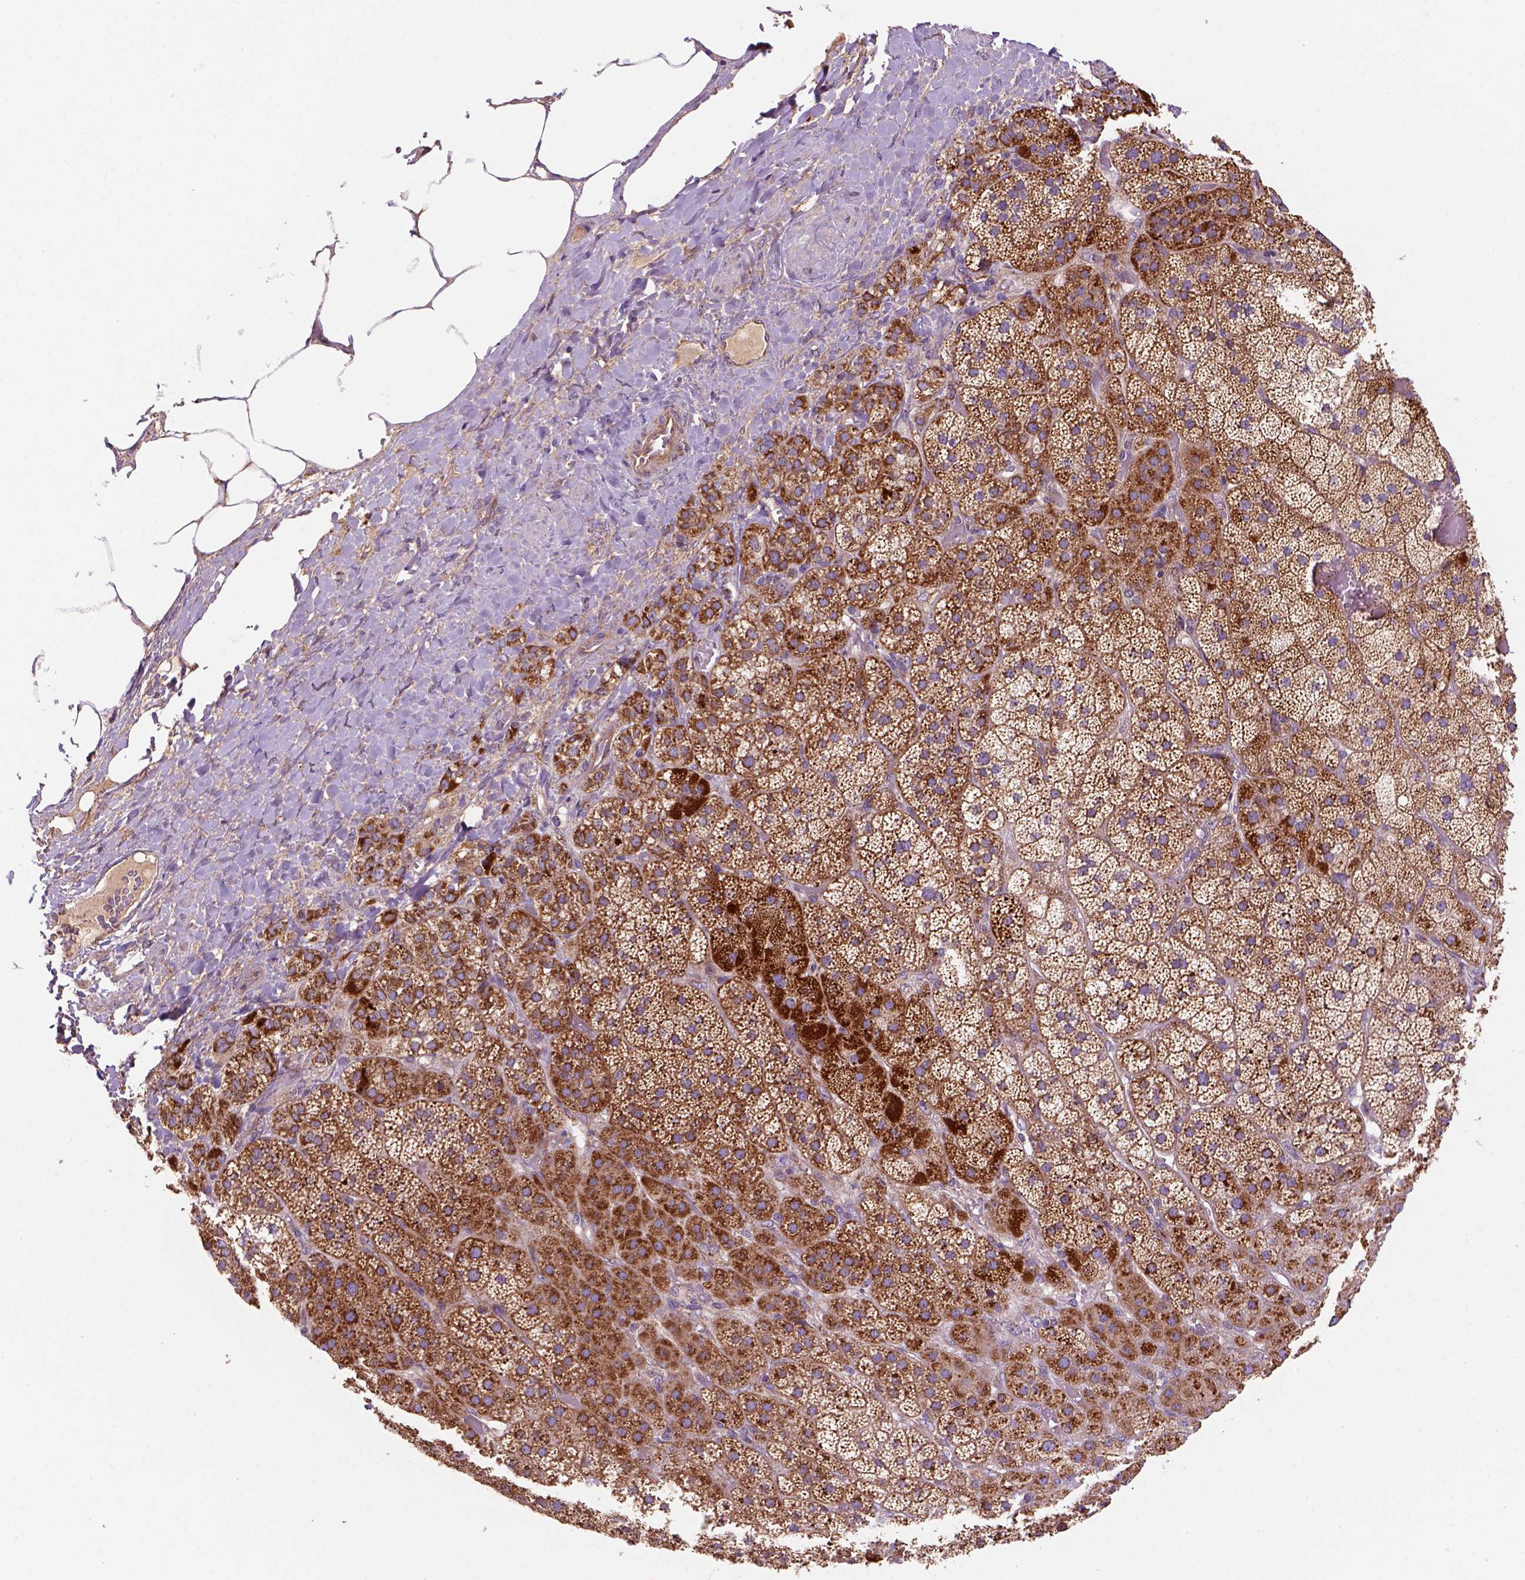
{"staining": {"intensity": "strong", "quantity": "<25%", "location": "cytoplasmic/membranous"}, "tissue": "adrenal gland", "cell_type": "Glandular cells", "image_type": "normal", "snomed": [{"axis": "morphology", "description": "Normal tissue, NOS"}, {"axis": "topography", "description": "Adrenal gland"}], "caption": "Adrenal gland stained with immunohistochemistry reveals strong cytoplasmic/membranous expression in approximately <25% of glandular cells. (Stains: DAB in brown, nuclei in blue, Microscopy: brightfield microscopy at high magnification).", "gene": "WARS2", "patient": {"sex": "male", "age": 57}}